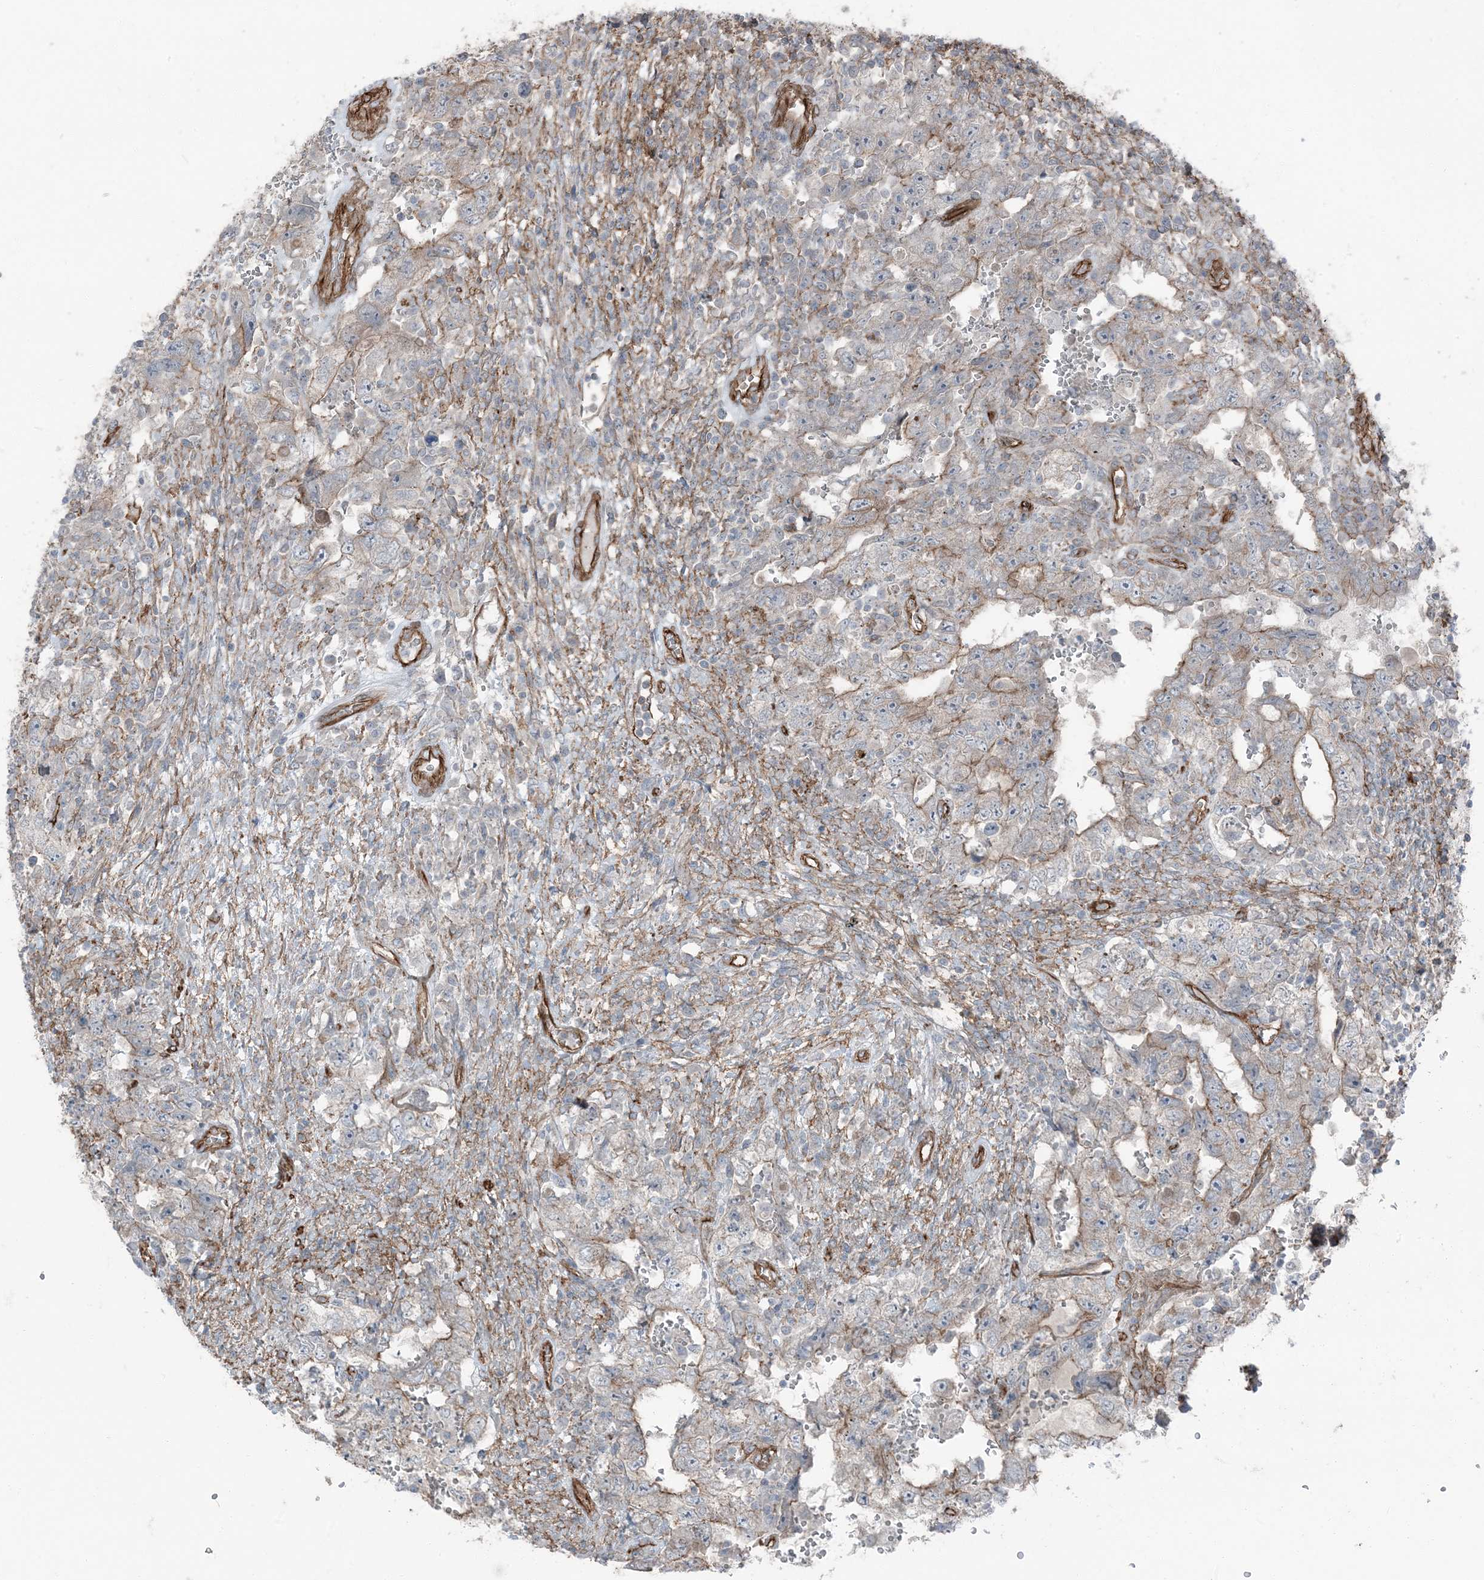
{"staining": {"intensity": "moderate", "quantity": "<25%", "location": "cytoplasmic/membranous"}, "tissue": "testis cancer", "cell_type": "Tumor cells", "image_type": "cancer", "snomed": [{"axis": "morphology", "description": "Carcinoma, Embryonal, NOS"}, {"axis": "topography", "description": "Testis"}], "caption": "Brown immunohistochemical staining in human testis cancer (embryonal carcinoma) reveals moderate cytoplasmic/membranous expression in approximately <25% of tumor cells.", "gene": "ZFP90", "patient": {"sex": "male", "age": 26}}